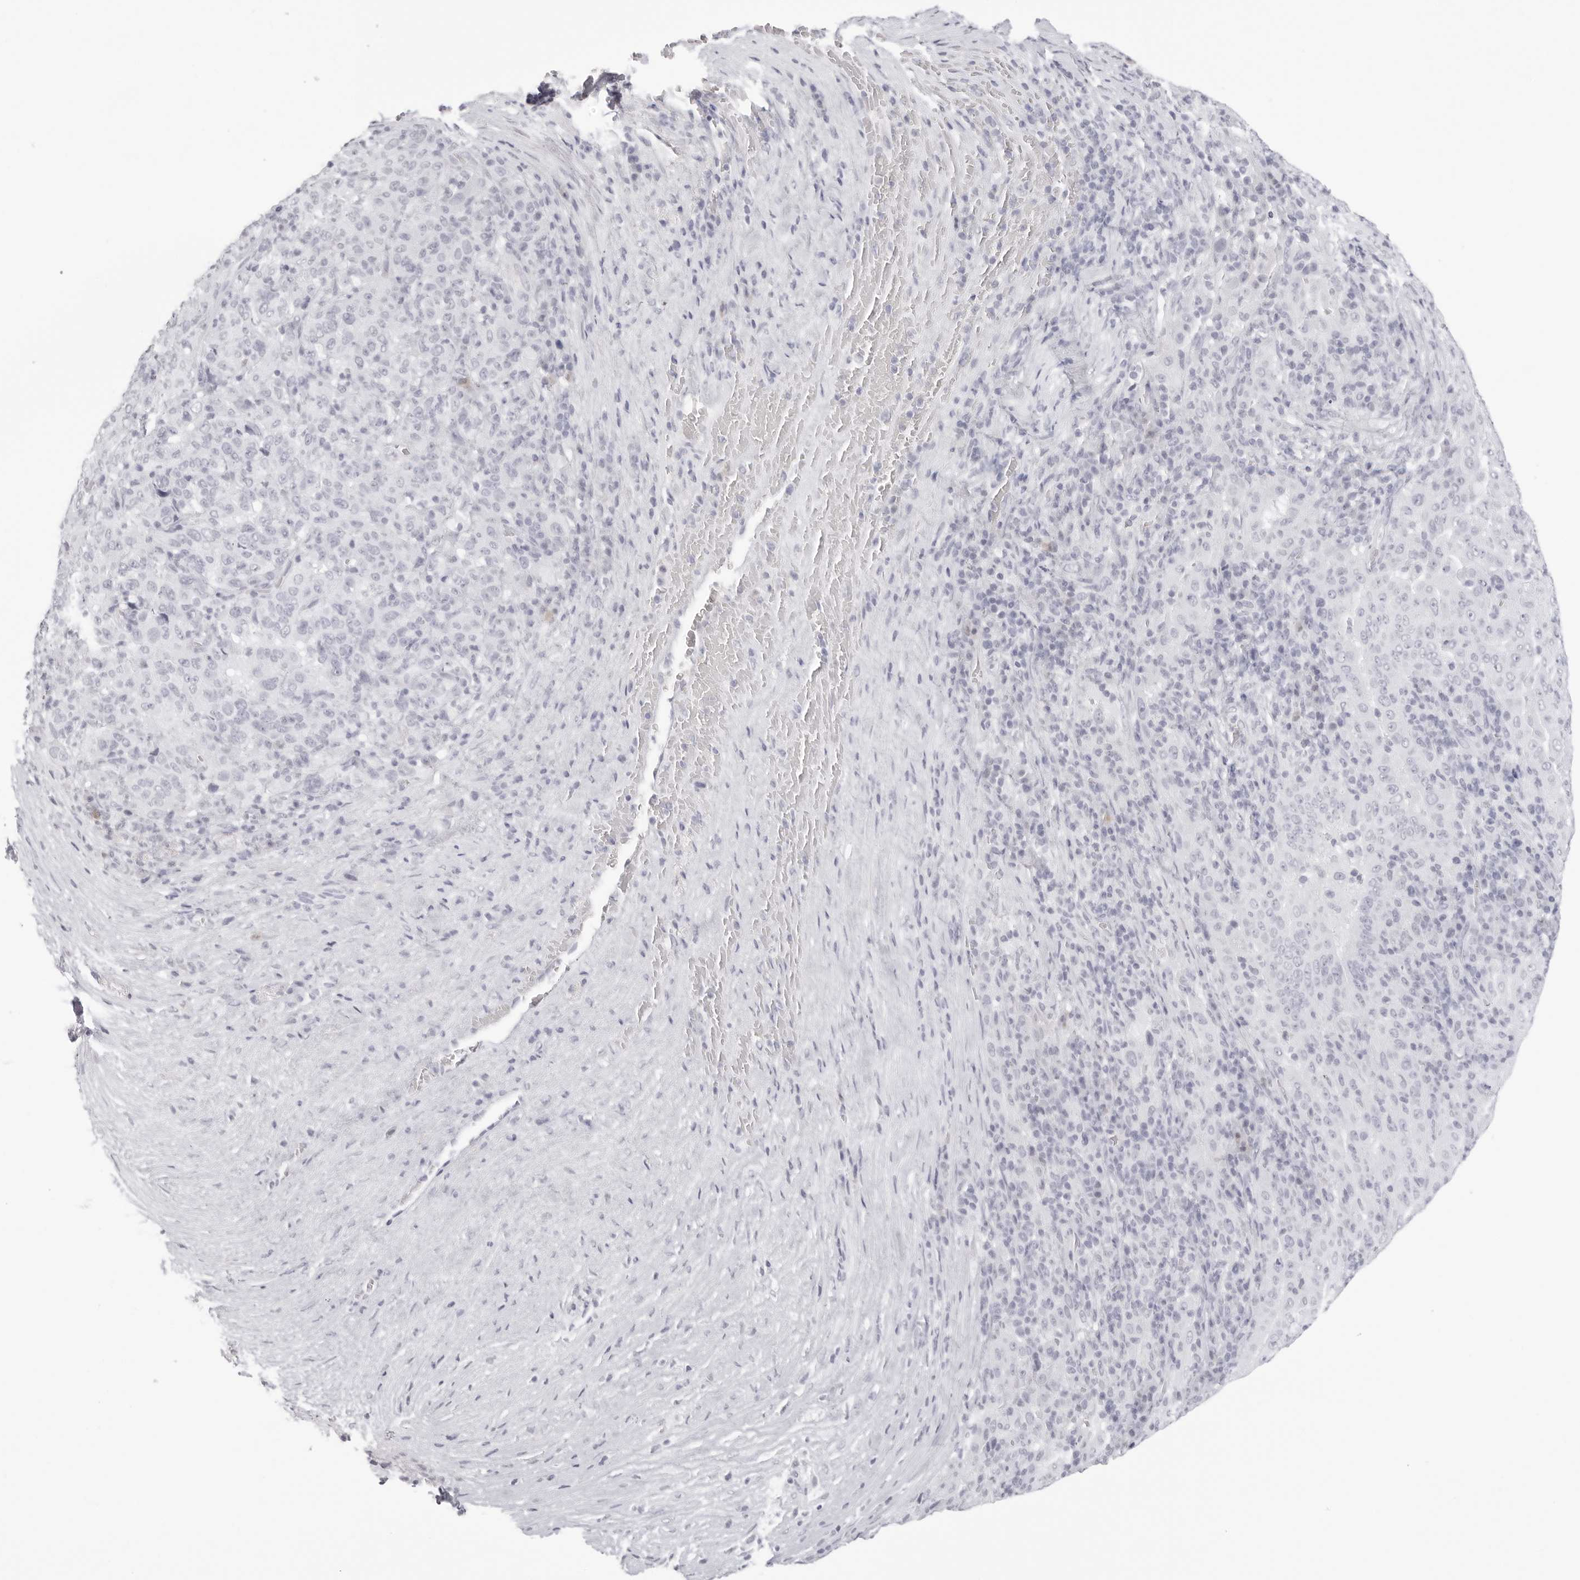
{"staining": {"intensity": "negative", "quantity": "none", "location": "none"}, "tissue": "pancreatic cancer", "cell_type": "Tumor cells", "image_type": "cancer", "snomed": [{"axis": "morphology", "description": "Adenocarcinoma, NOS"}, {"axis": "topography", "description": "Pancreas"}], "caption": "Immunohistochemistry histopathology image of adenocarcinoma (pancreatic) stained for a protein (brown), which demonstrates no staining in tumor cells. (Brightfield microscopy of DAB immunohistochemistry at high magnification).", "gene": "CST5", "patient": {"sex": "male", "age": 63}}